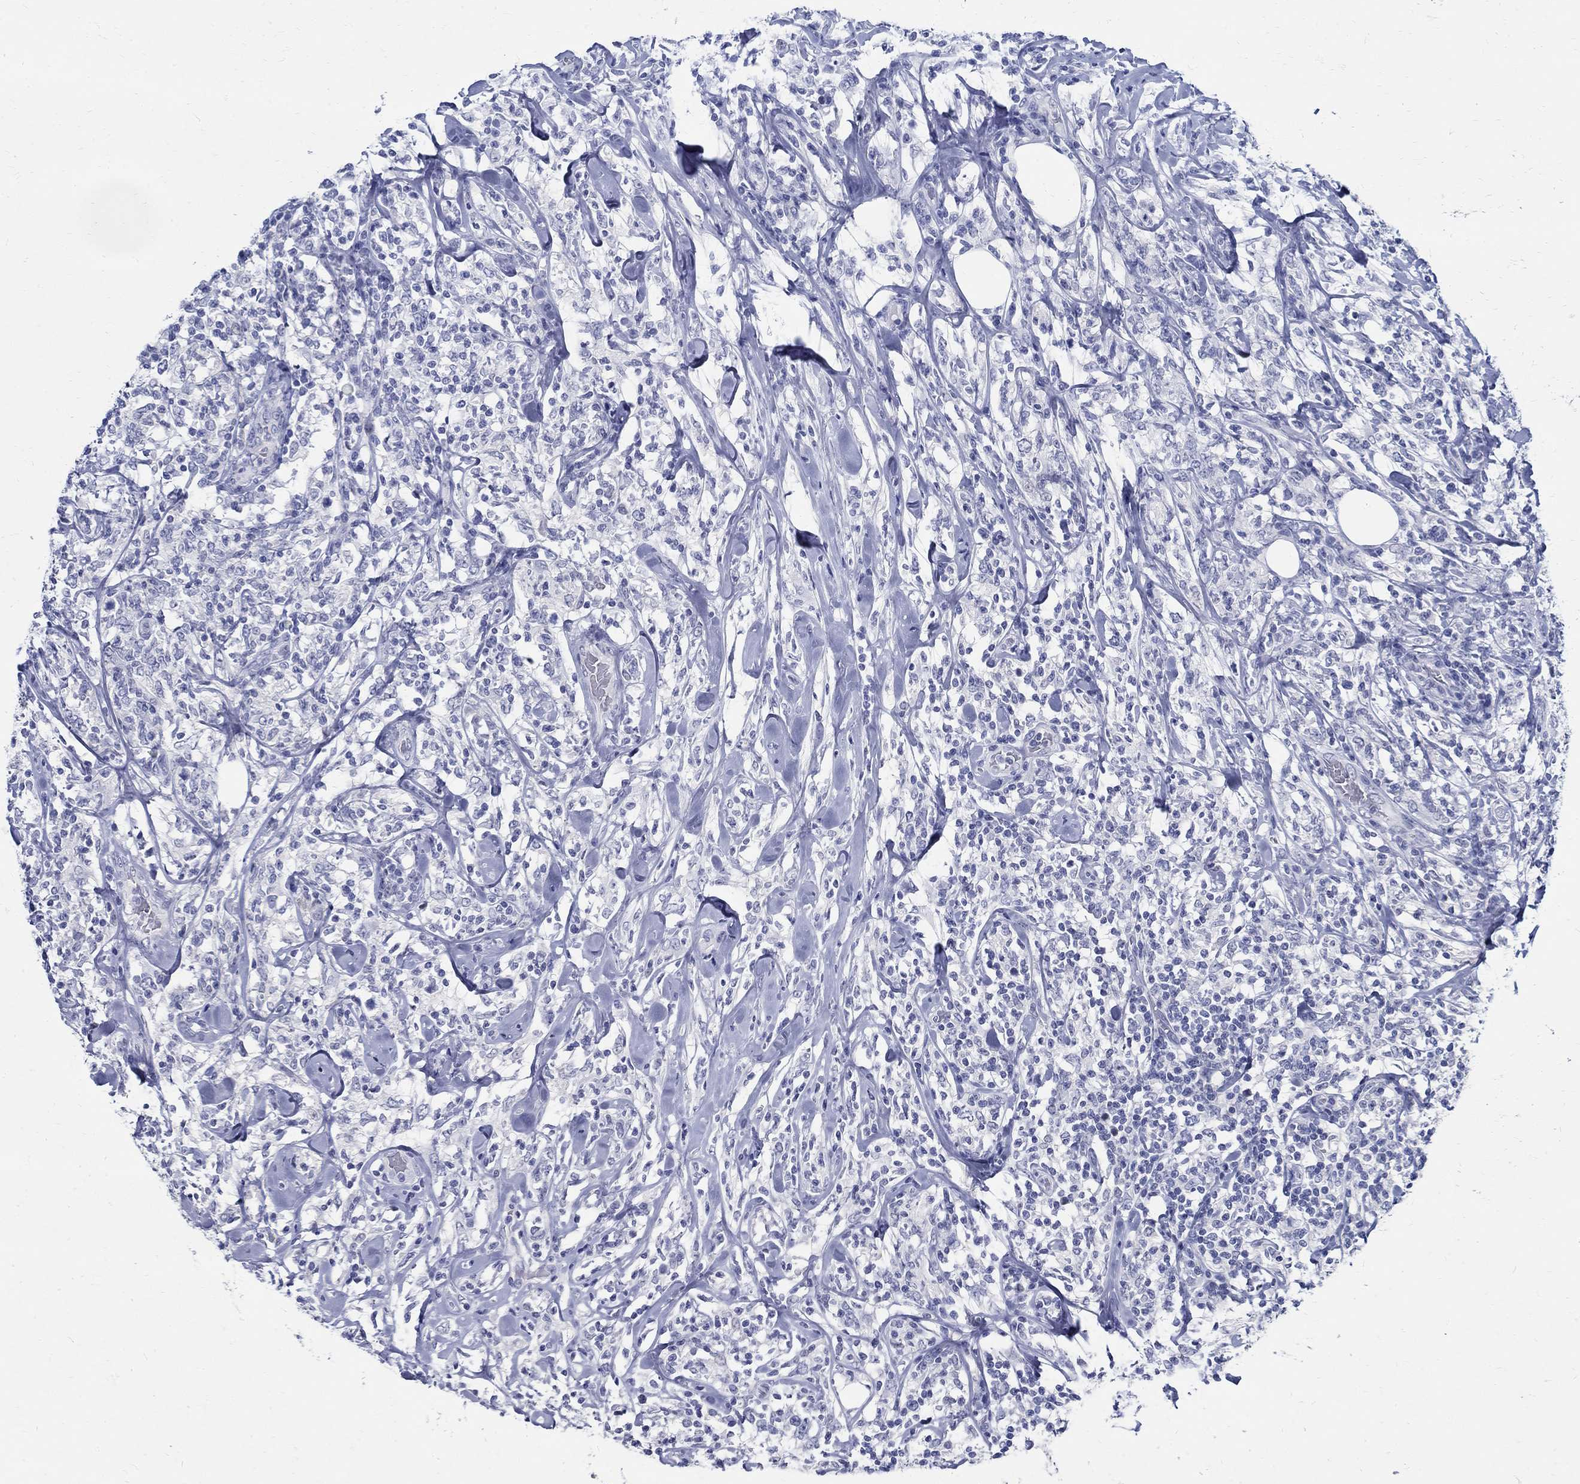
{"staining": {"intensity": "negative", "quantity": "none", "location": "none"}, "tissue": "lymphoma", "cell_type": "Tumor cells", "image_type": "cancer", "snomed": [{"axis": "morphology", "description": "Malignant lymphoma, non-Hodgkin's type, High grade"}, {"axis": "topography", "description": "Lymph node"}], "caption": "Immunohistochemistry of lymphoma displays no expression in tumor cells. Brightfield microscopy of IHC stained with DAB (brown) and hematoxylin (blue), captured at high magnification.", "gene": "BSPRY", "patient": {"sex": "female", "age": 84}}